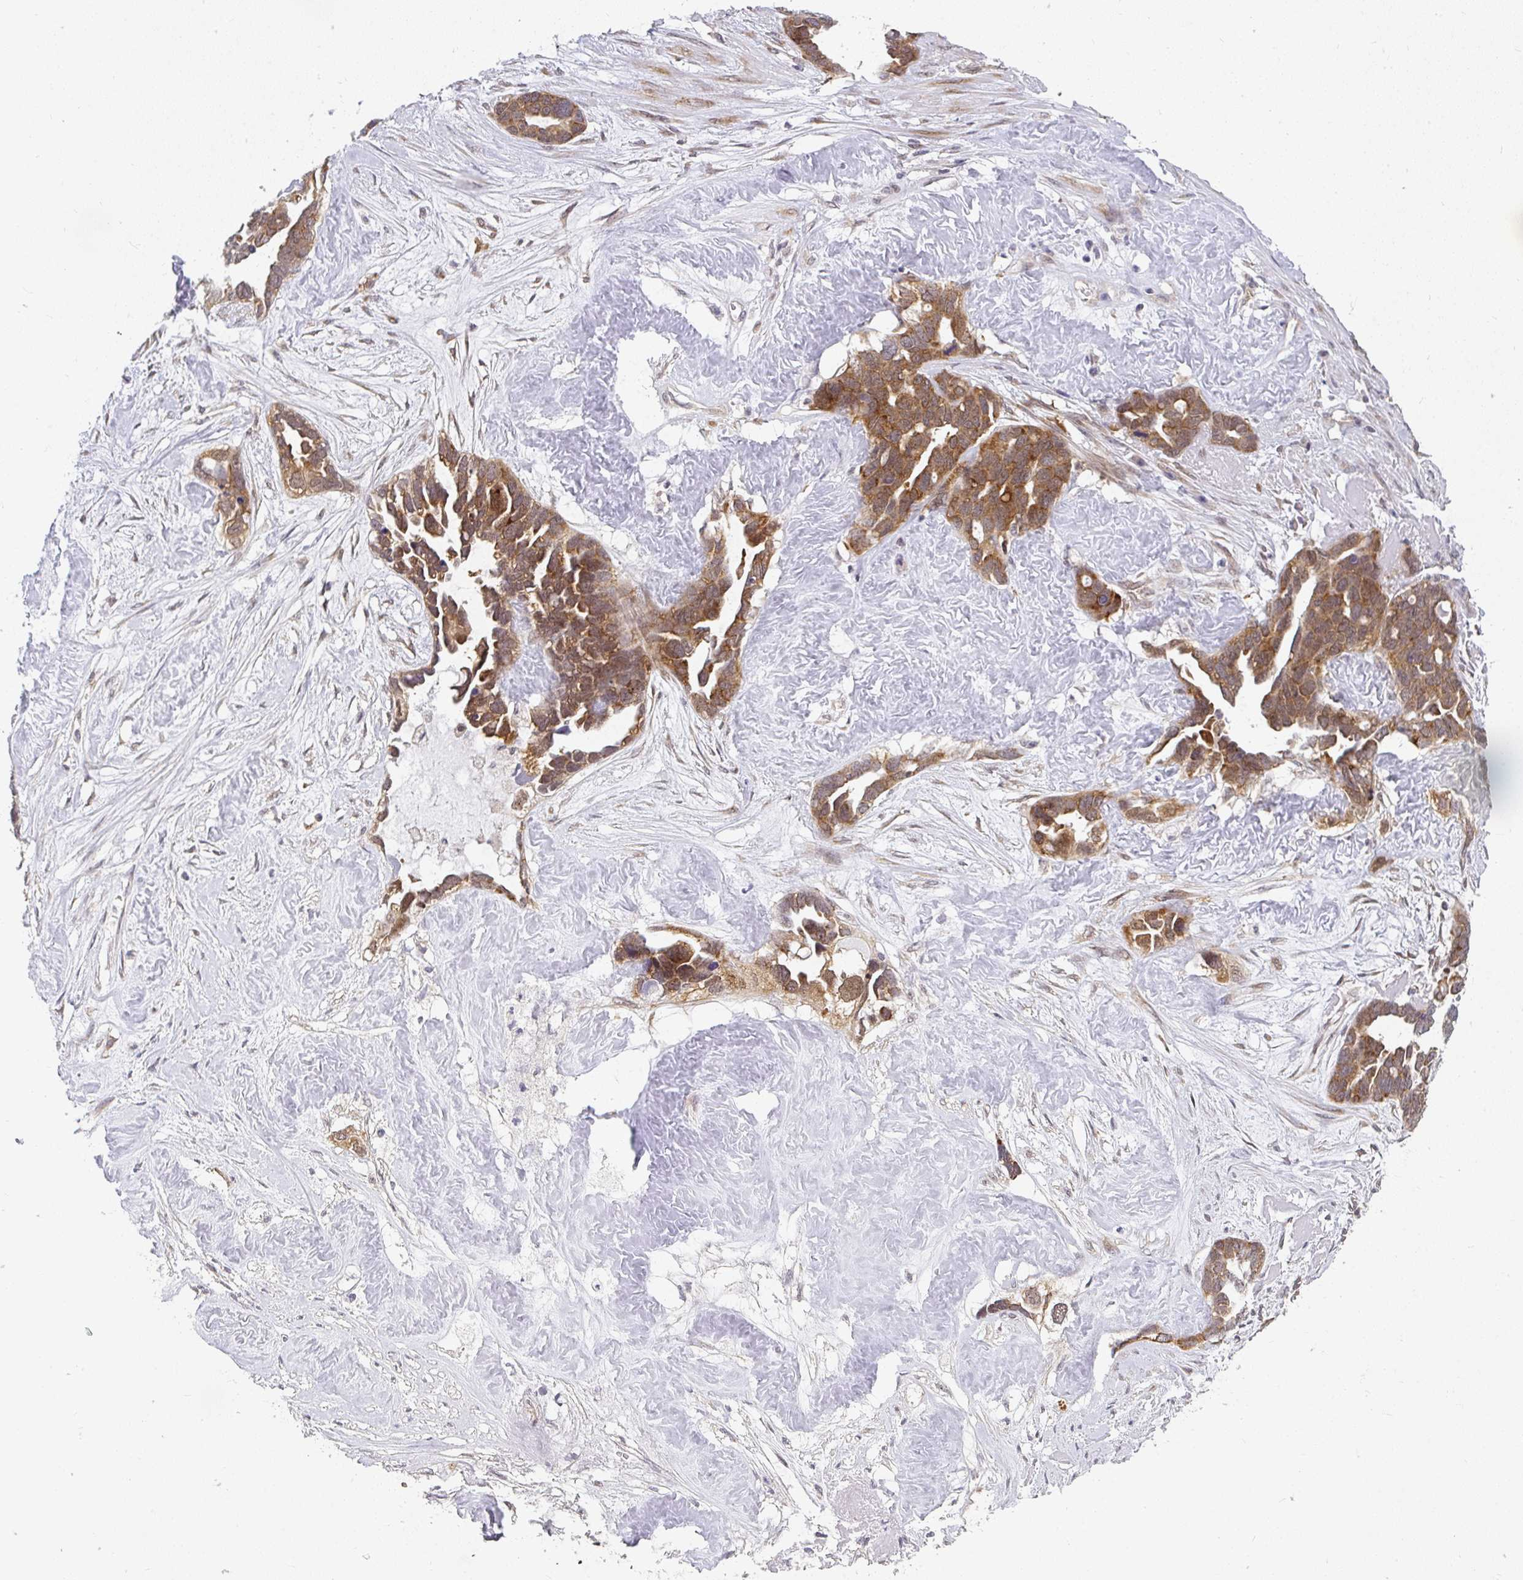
{"staining": {"intensity": "moderate", "quantity": ">75%", "location": "cytoplasmic/membranous,nuclear"}, "tissue": "ovarian cancer", "cell_type": "Tumor cells", "image_type": "cancer", "snomed": [{"axis": "morphology", "description": "Cystadenocarcinoma, serous, NOS"}, {"axis": "topography", "description": "Ovary"}], "caption": "Immunohistochemical staining of human ovarian cancer (serous cystadenocarcinoma) displays medium levels of moderate cytoplasmic/membranous and nuclear positivity in approximately >75% of tumor cells.", "gene": "SYNCRIP", "patient": {"sex": "female", "age": 54}}